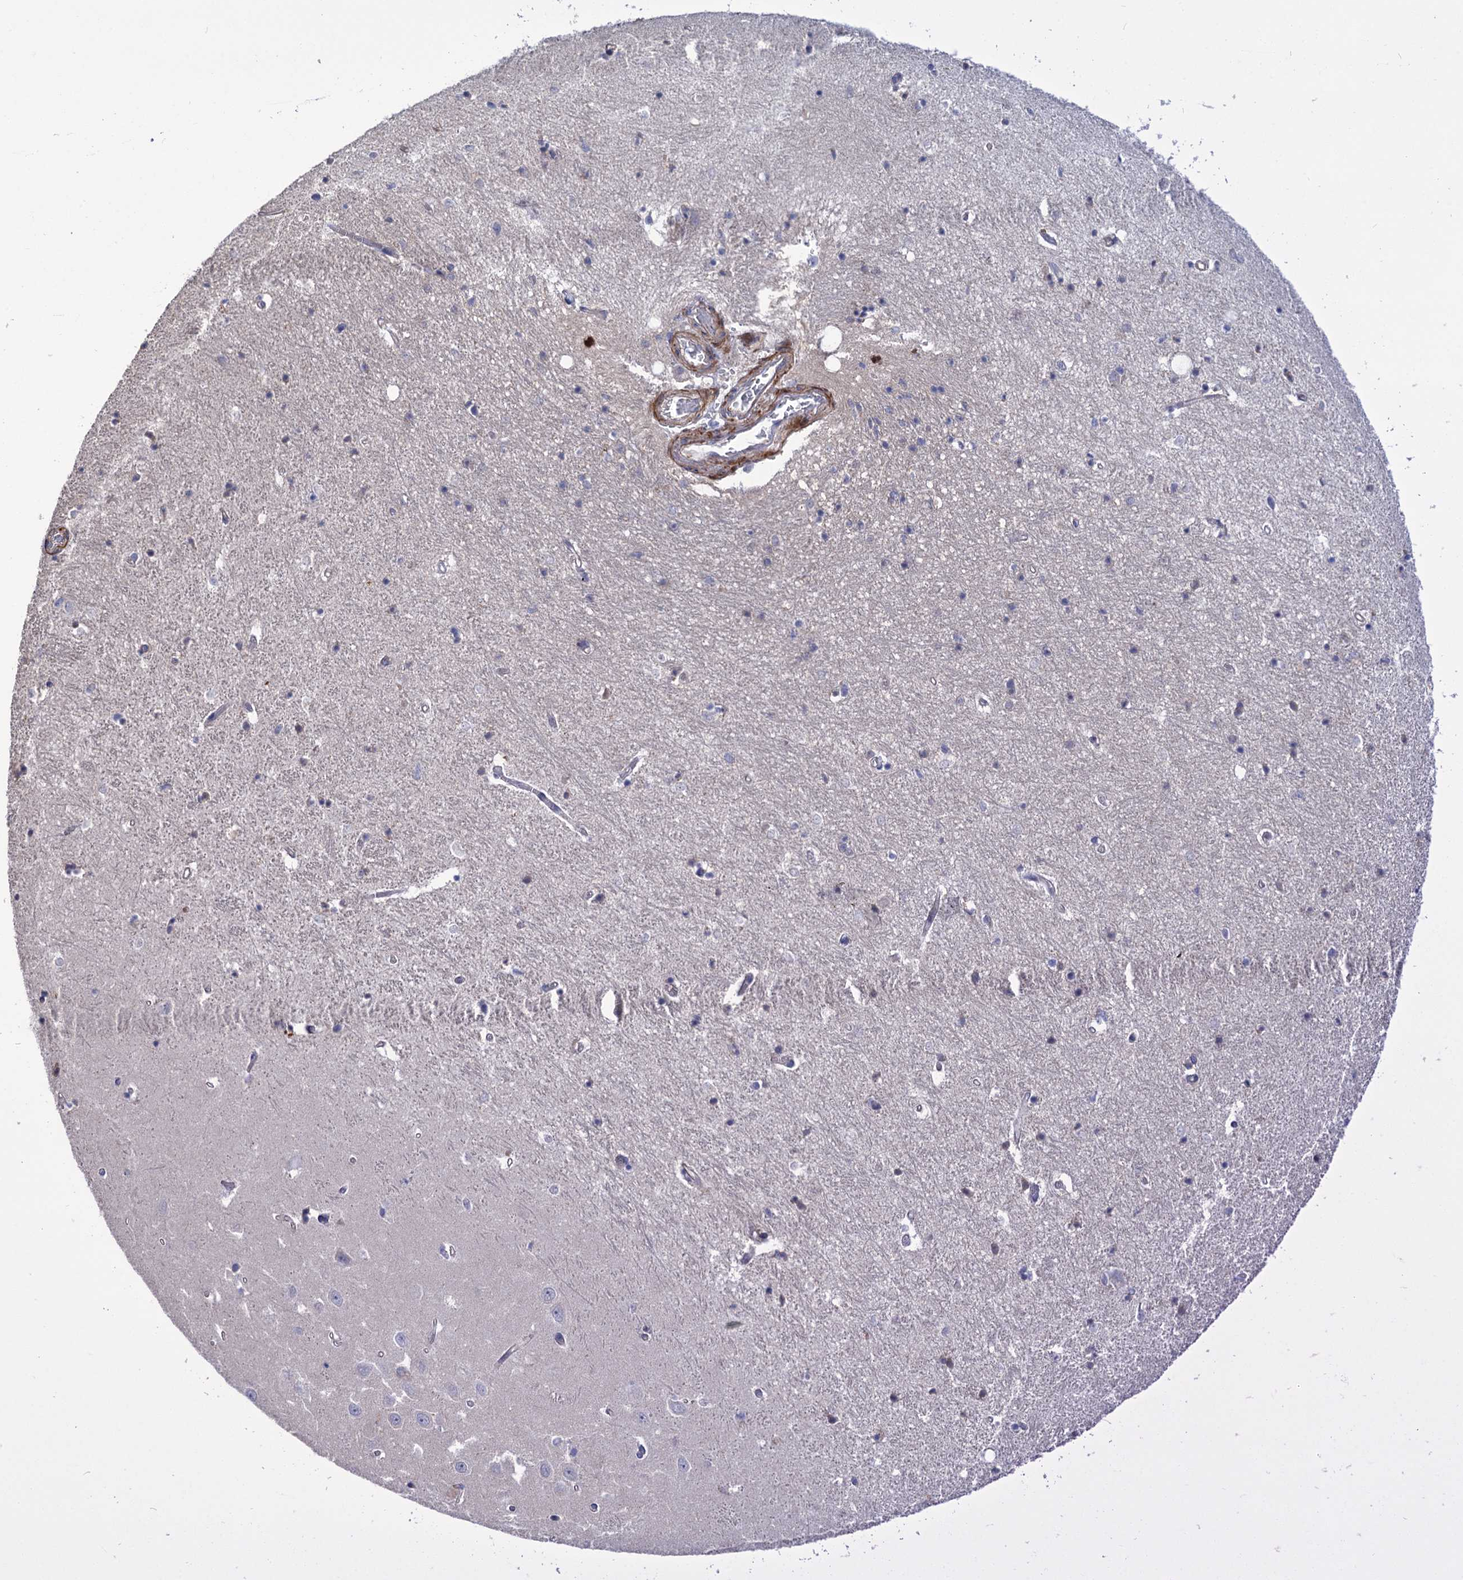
{"staining": {"intensity": "negative", "quantity": "none", "location": "none"}, "tissue": "hippocampus", "cell_type": "Glial cells", "image_type": "normal", "snomed": [{"axis": "morphology", "description": "Normal tissue, NOS"}, {"axis": "topography", "description": "Hippocampus"}], "caption": "Glial cells show no significant positivity in normal hippocampus. Nuclei are stained in blue.", "gene": "NUDCD2", "patient": {"sex": "female", "age": 64}}